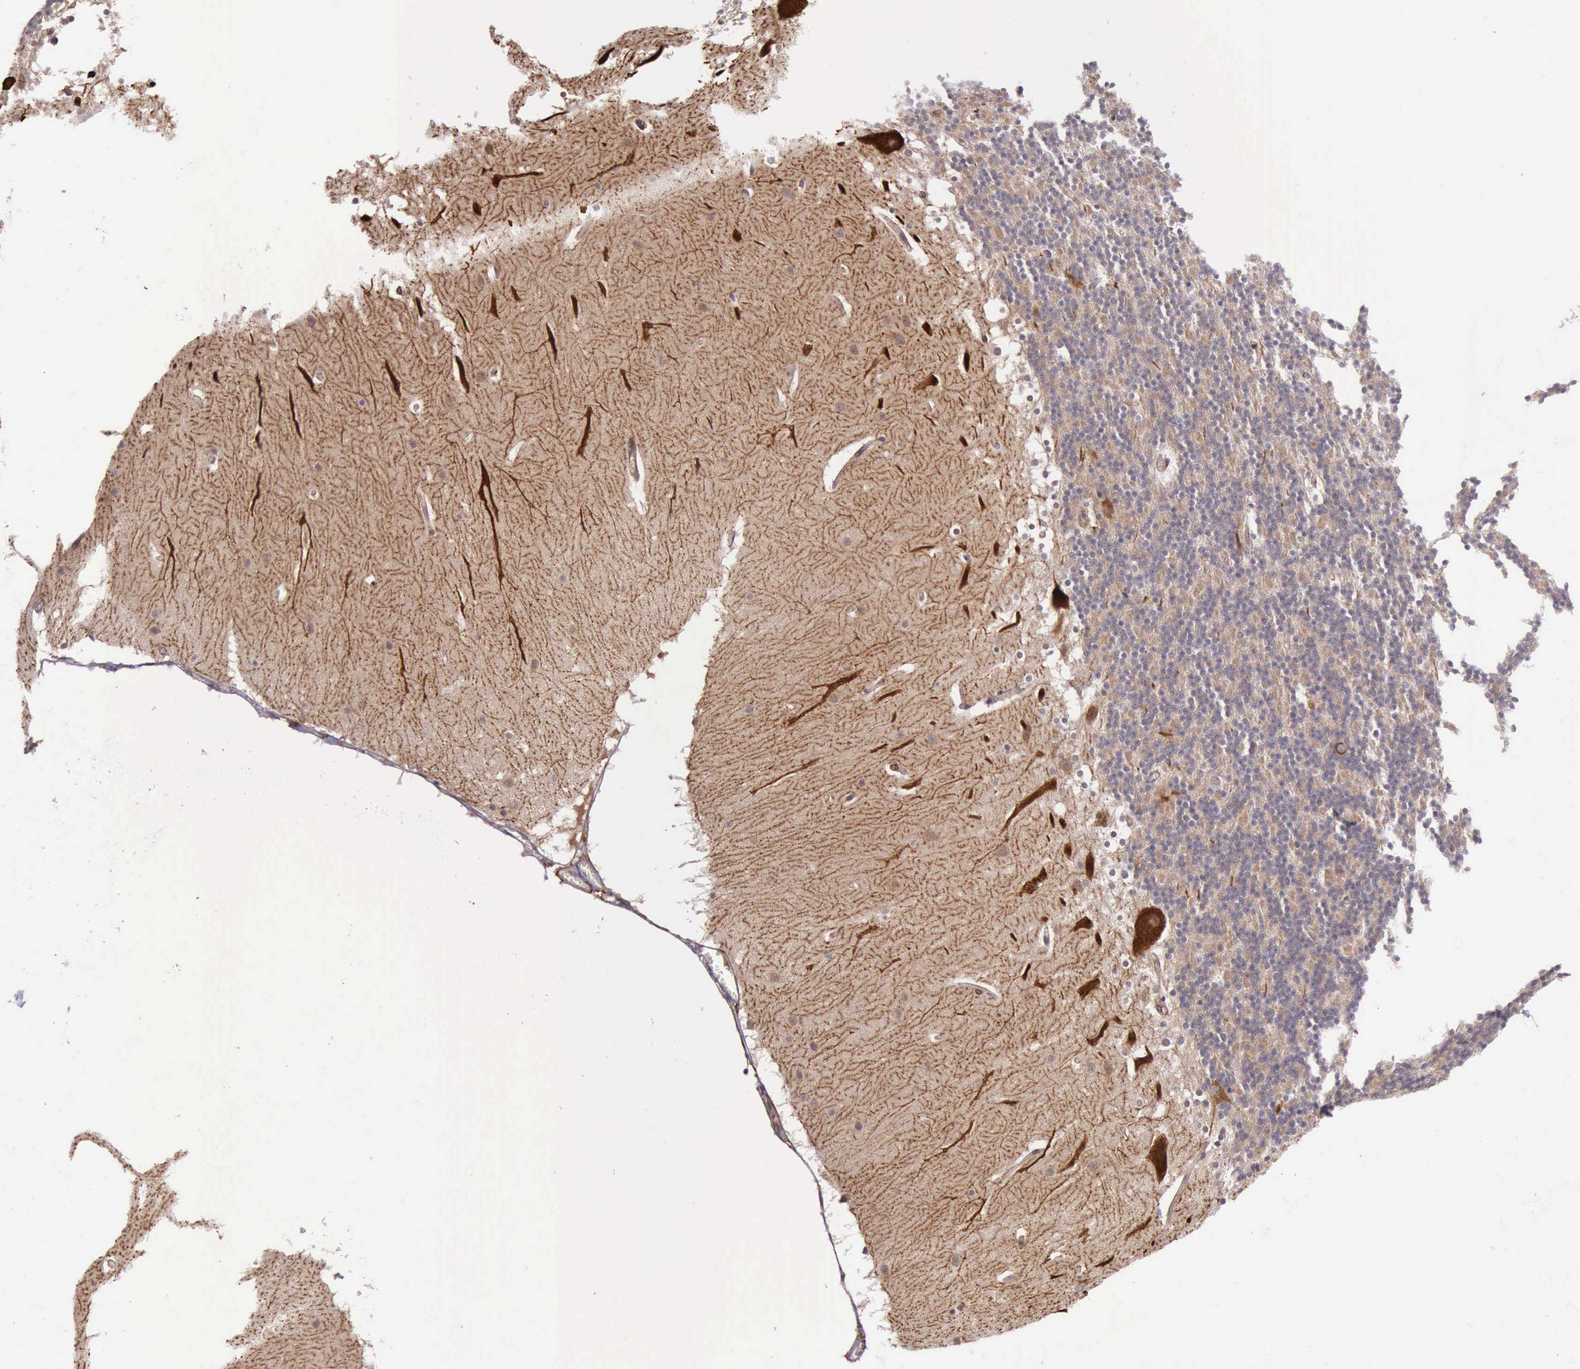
{"staining": {"intensity": "negative", "quantity": "none", "location": "none"}, "tissue": "cerebellum", "cell_type": "Cells in granular layer", "image_type": "normal", "snomed": [{"axis": "morphology", "description": "Normal tissue, NOS"}, {"axis": "topography", "description": "Cerebellum"}], "caption": "This is a micrograph of immunohistochemistry staining of unremarkable cerebellum, which shows no staining in cells in granular layer. (DAB (3,3'-diaminobenzidine) immunohistochemistry (IHC) with hematoxylin counter stain).", "gene": "PRICKLE3", "patient": {"sex": "female", "age": 19}}